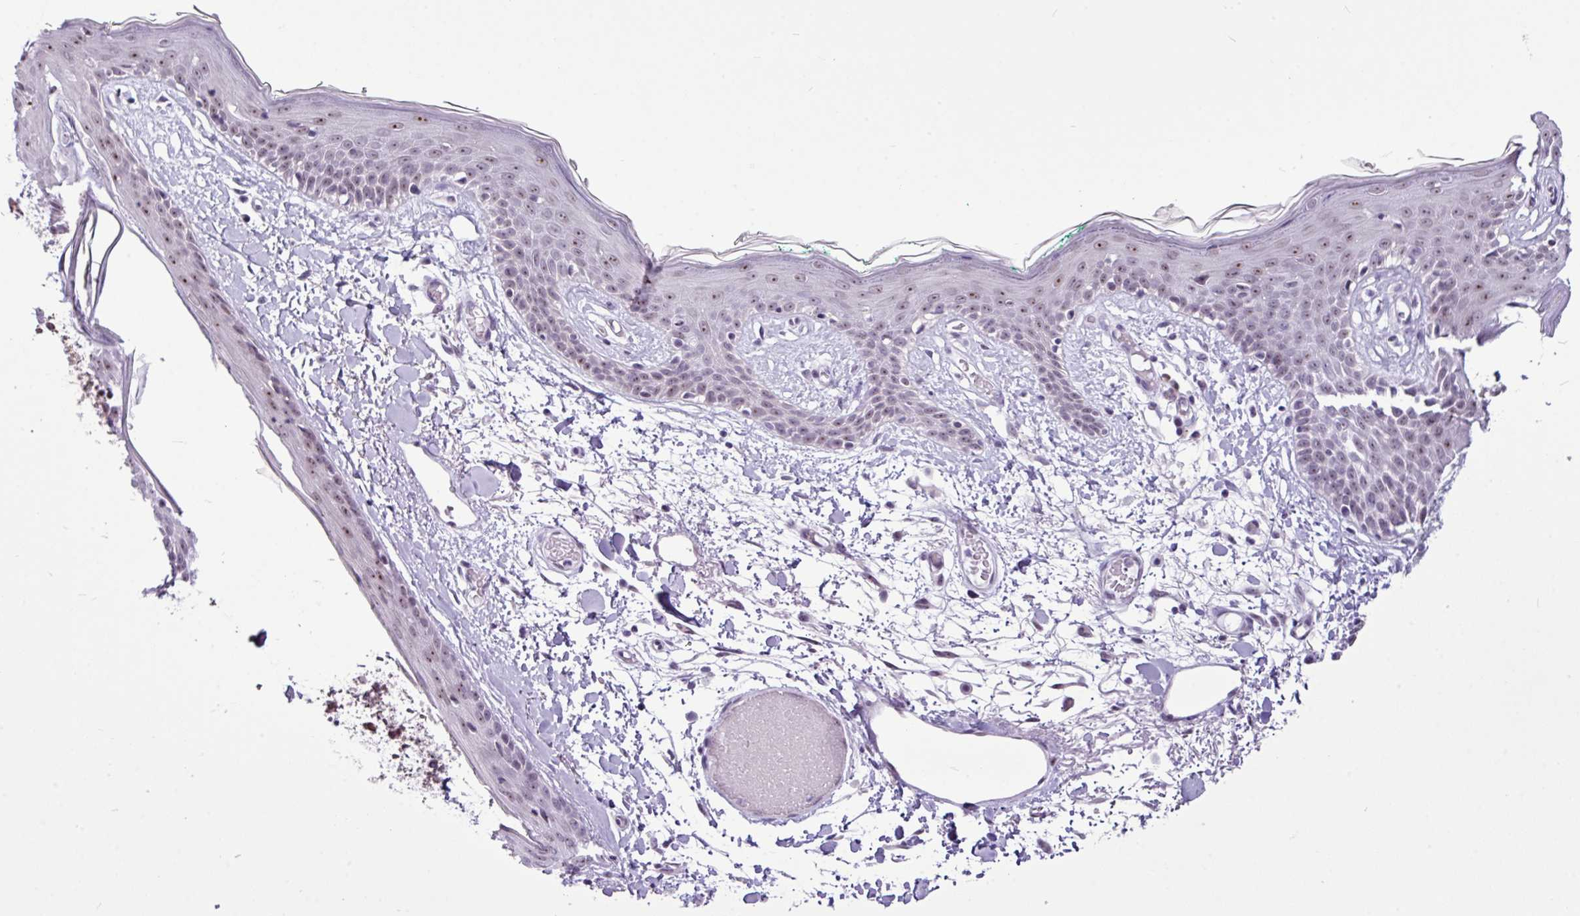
{"staining": {"intensity": "negative", "quantity": "none", "location": "none"}, "tissue": "skin", "cell_type": "Fibroblasts", "image_type": "normal", "snomed": [{"axis": "morphology", "description": "Normal tissue, NOS"}, {"axis": "topography", "description": "Skin"}], "caption": "Fibroblasts show no significant staining in normal skin. (DAB (3,3'-diaminobenzidine) immunohistochemistry (IHC) visualized using brightfield microscopy, high magnification).", "gene": "UTP18", "patient": {"sex": "male", "age": 79}}